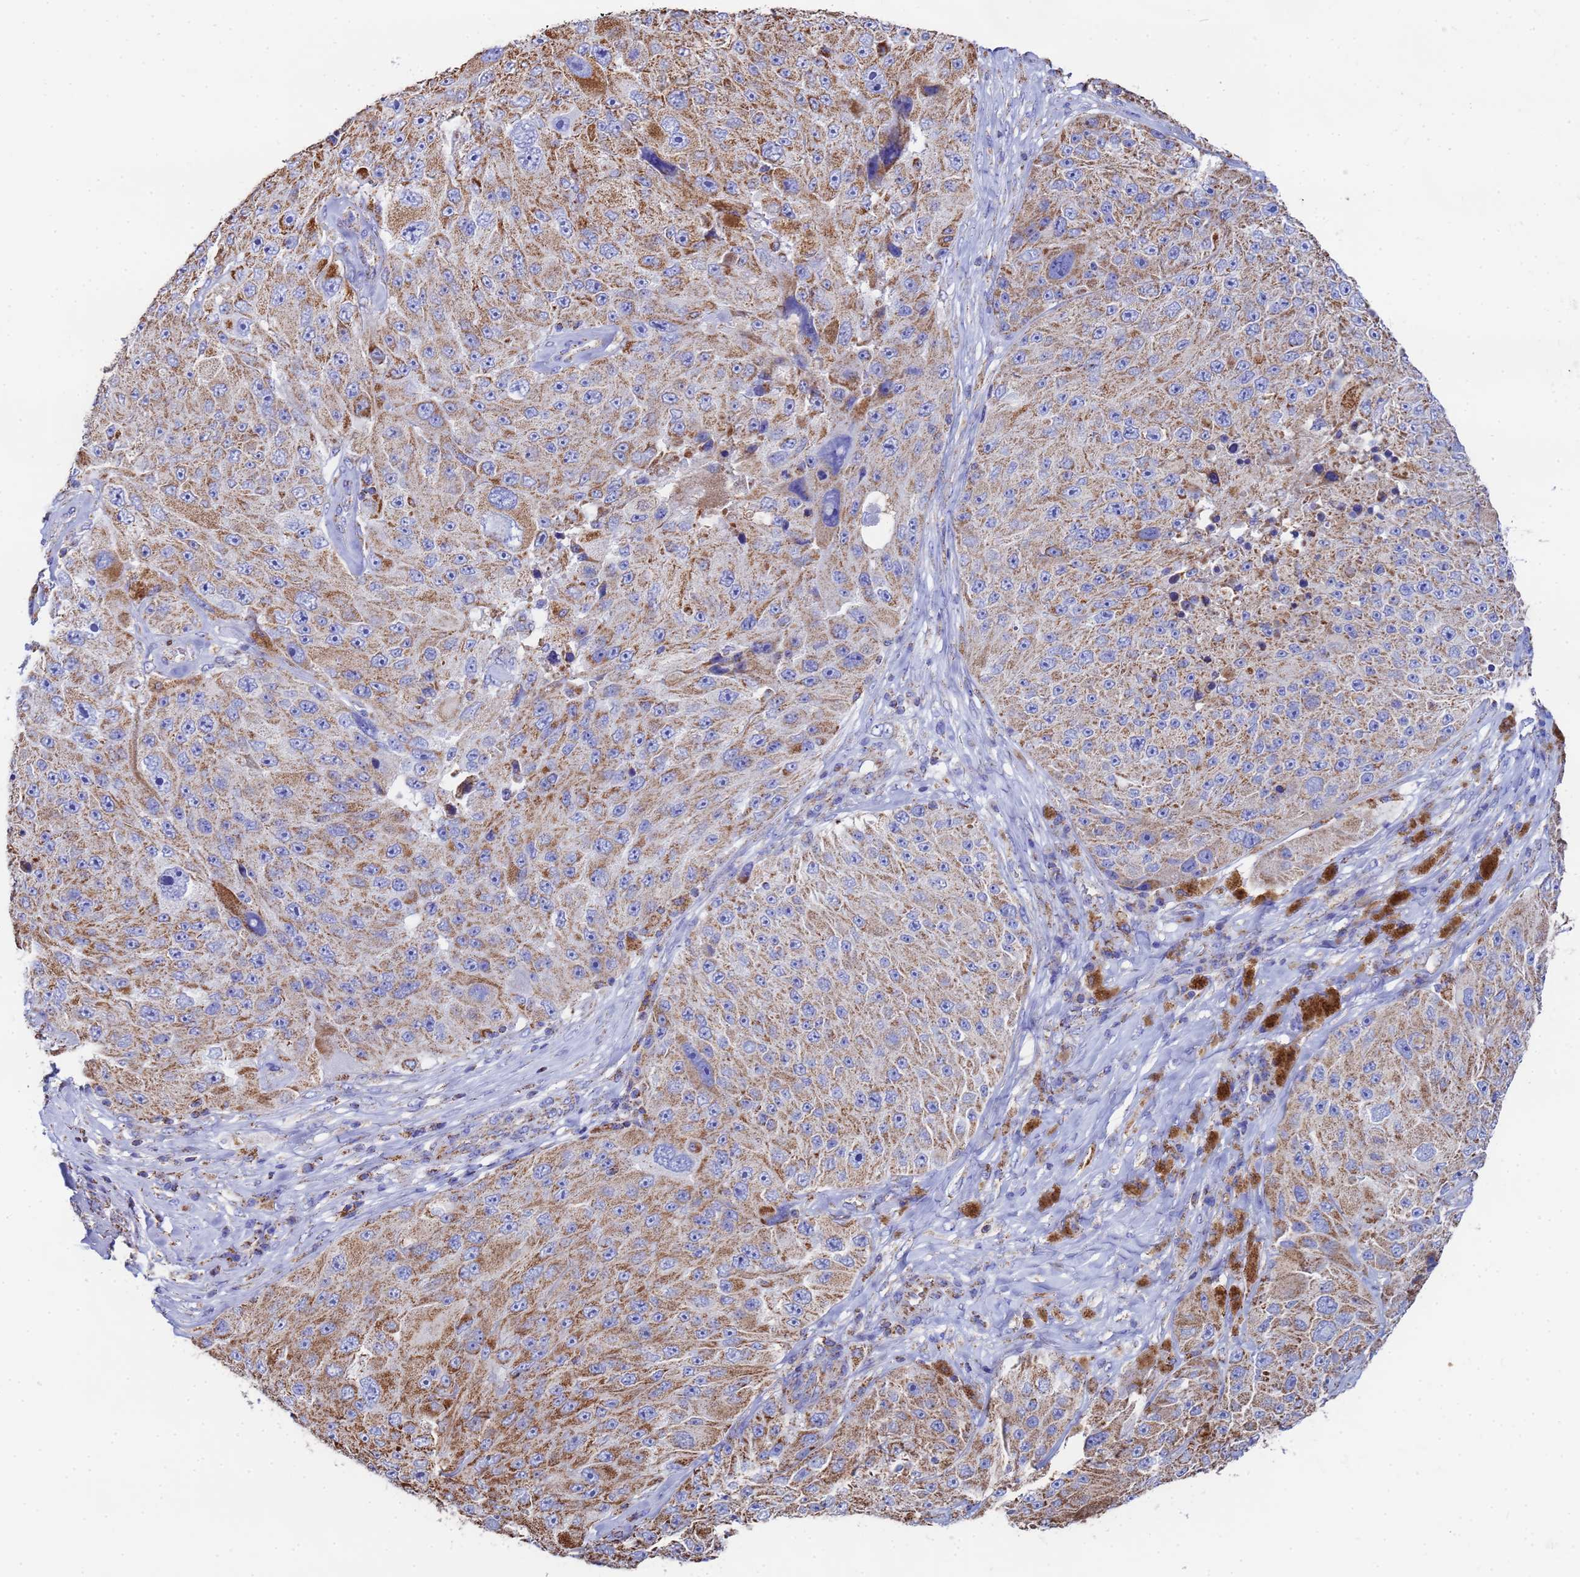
{"staining": {"intensity": "moderate", "quantity": ">75%", "location": "cytoplasmic/membranous"}, "tissue": "melanoma", "cell_type": "Tumor cells", "image_type": "cancer", "snomed": [{"axis": "morphology", "description": "Malignant melanoma, Metastatic site"}, {"axis": "topography", "description": "Lymph node"}], "caption": "Moderate cytoplasmic/membranous positivity for a protein is identified in approximately >75% of tumor cells of melanoma using immunohistochemistry.", "gene": "GLUD1", "patient": {"sex": "male", "age": 62}}